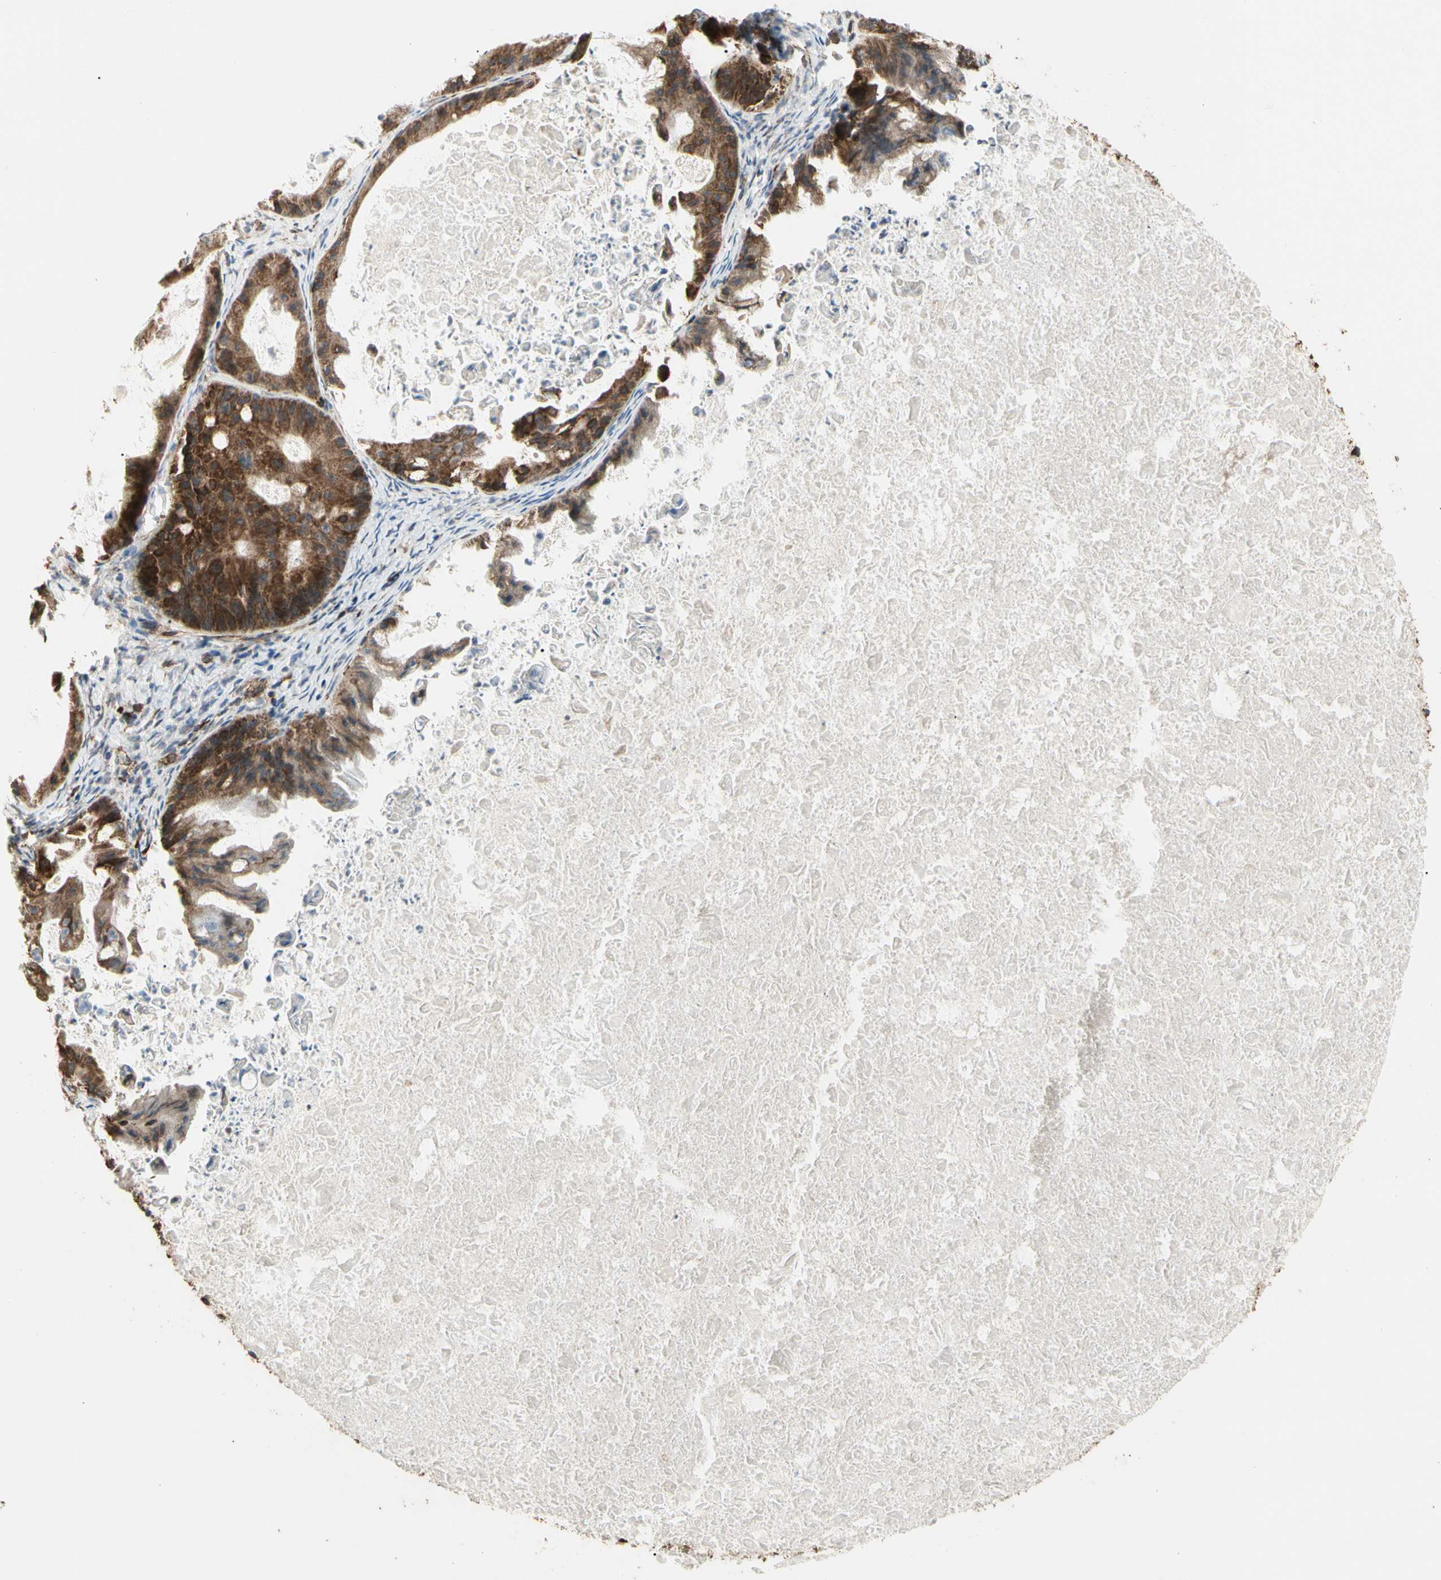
{"staining": {"intensity": "strong", "quantity": ">75%", "location": "cytoplasmic/membranous"}, "tissue": "ovarian cancer", "cell_type": "Tumor cells", "image_type": "cancer", "snomed": [{"axis": "morphology", "description": "Cystadenocarcinoma, mucinous, NOS"}, {"axis": "topography", "description": "Ovary"}], "caption": "Immunohistochemistry (IHC) staining of ovarian cancer (mucinous cystadenocarcinoma), which displays high levels of strong cytoplasmic/membranous positivity in about >75% of tumor cells indicating strong cytoplasmic/membranous protein positivity. The staining was performed using DAB (brown) for protein detection and nuclei were counterstained in hematoxylin (blue).", "gene": "HSP90B1", "patient": {"sex": "female", "age": 37}}